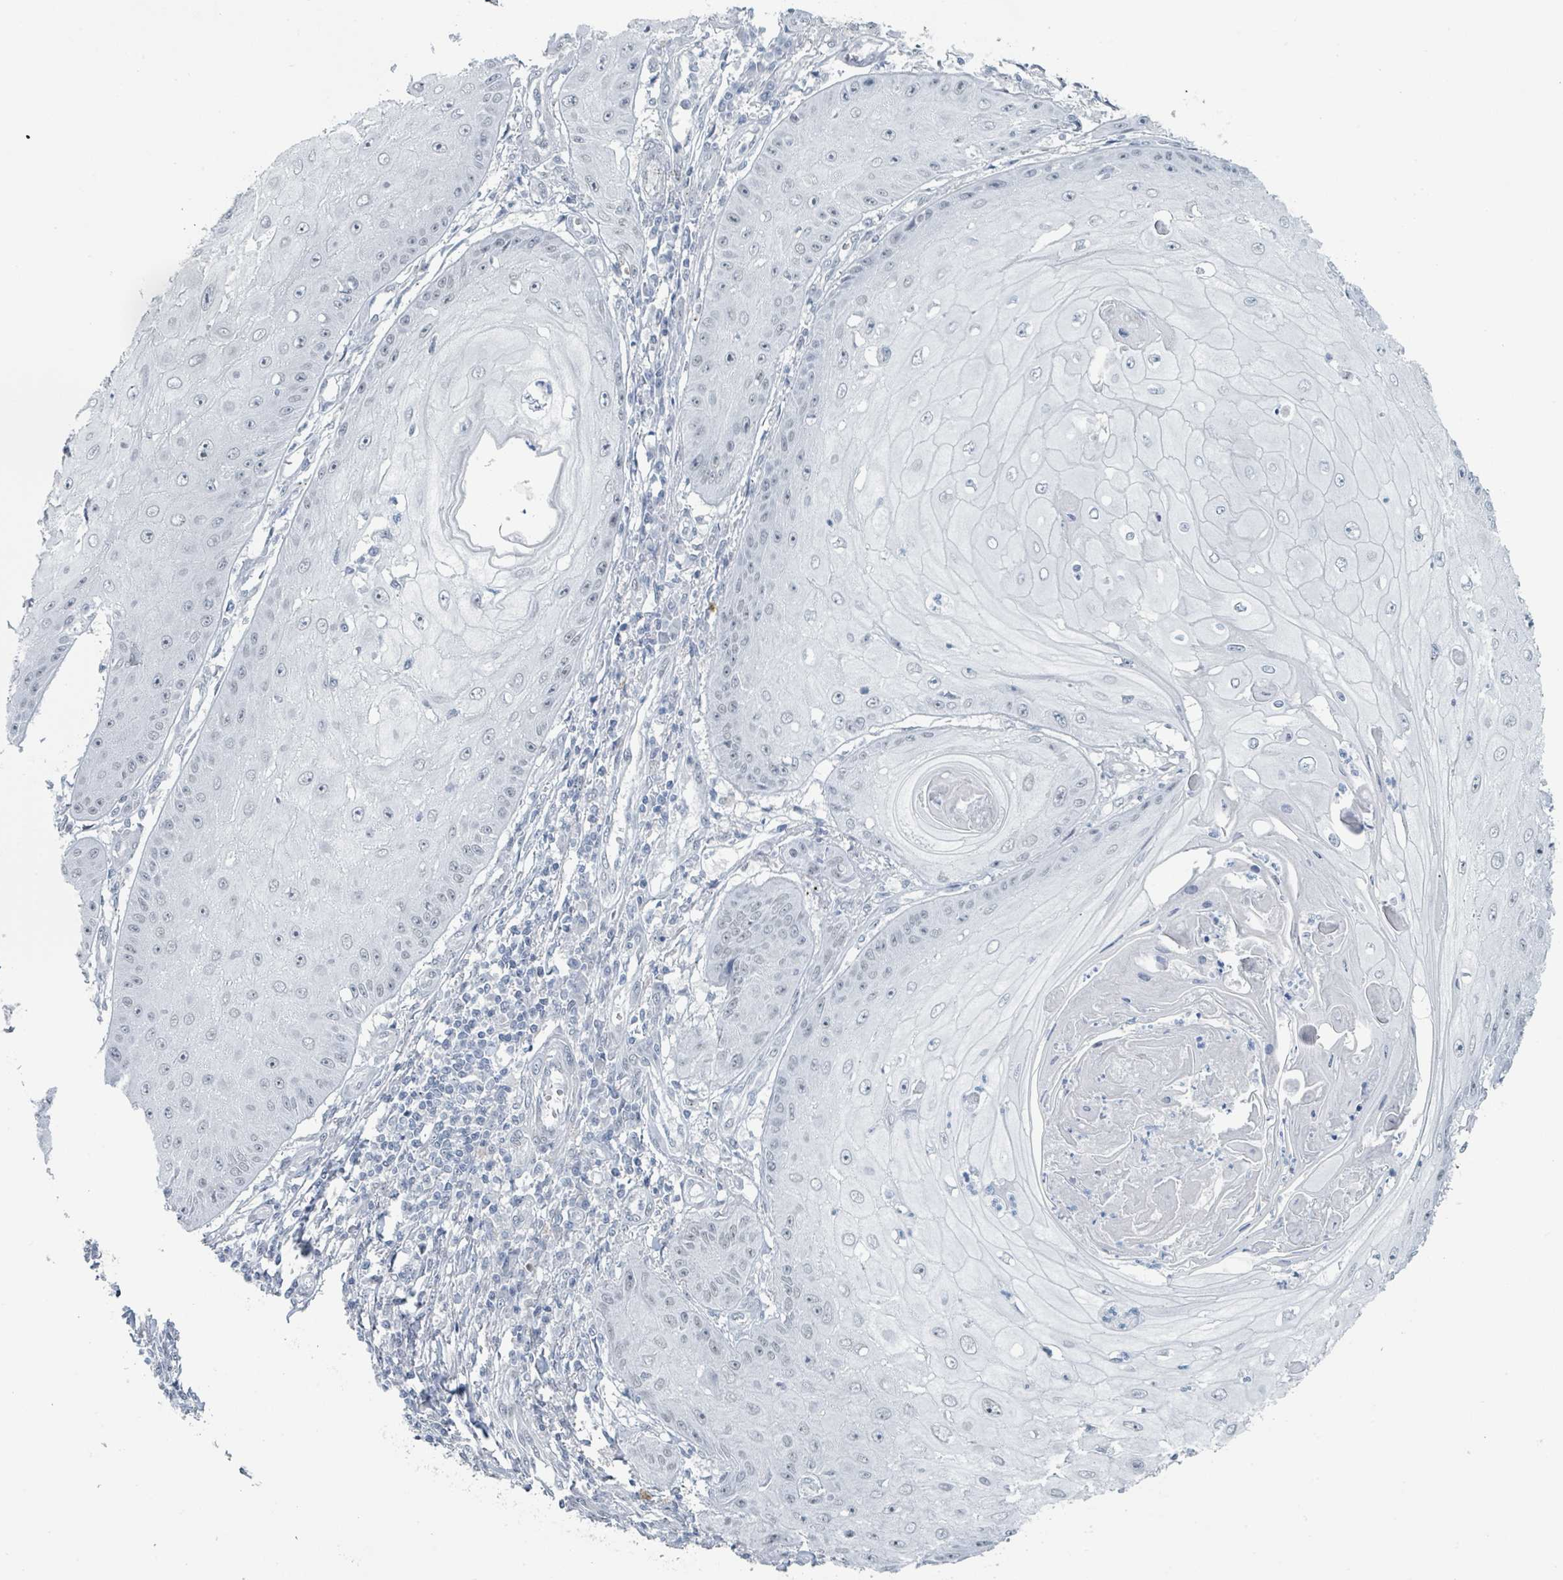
{"staining": {"intensity": "negative", "quantity": "none", "location": "none"}, "tissue": "skin cancer", "cell_type": "Tumor cells", "image_type": "cancer", "snomed": [{"axis": "morphology", "description": "Squamous cell carcinoma, NOS"}, {"axis": "topography", "description": "Skin"}], "caption": "High power microscopy histopathology image of an immunohistochemistry (IHC) micrograph of skin cancer (squamous cell carcinoma), revealing no significant staining in tumor cells.", "gene": "EHMT2", "patient": {"sex": "male", "age": 70}}